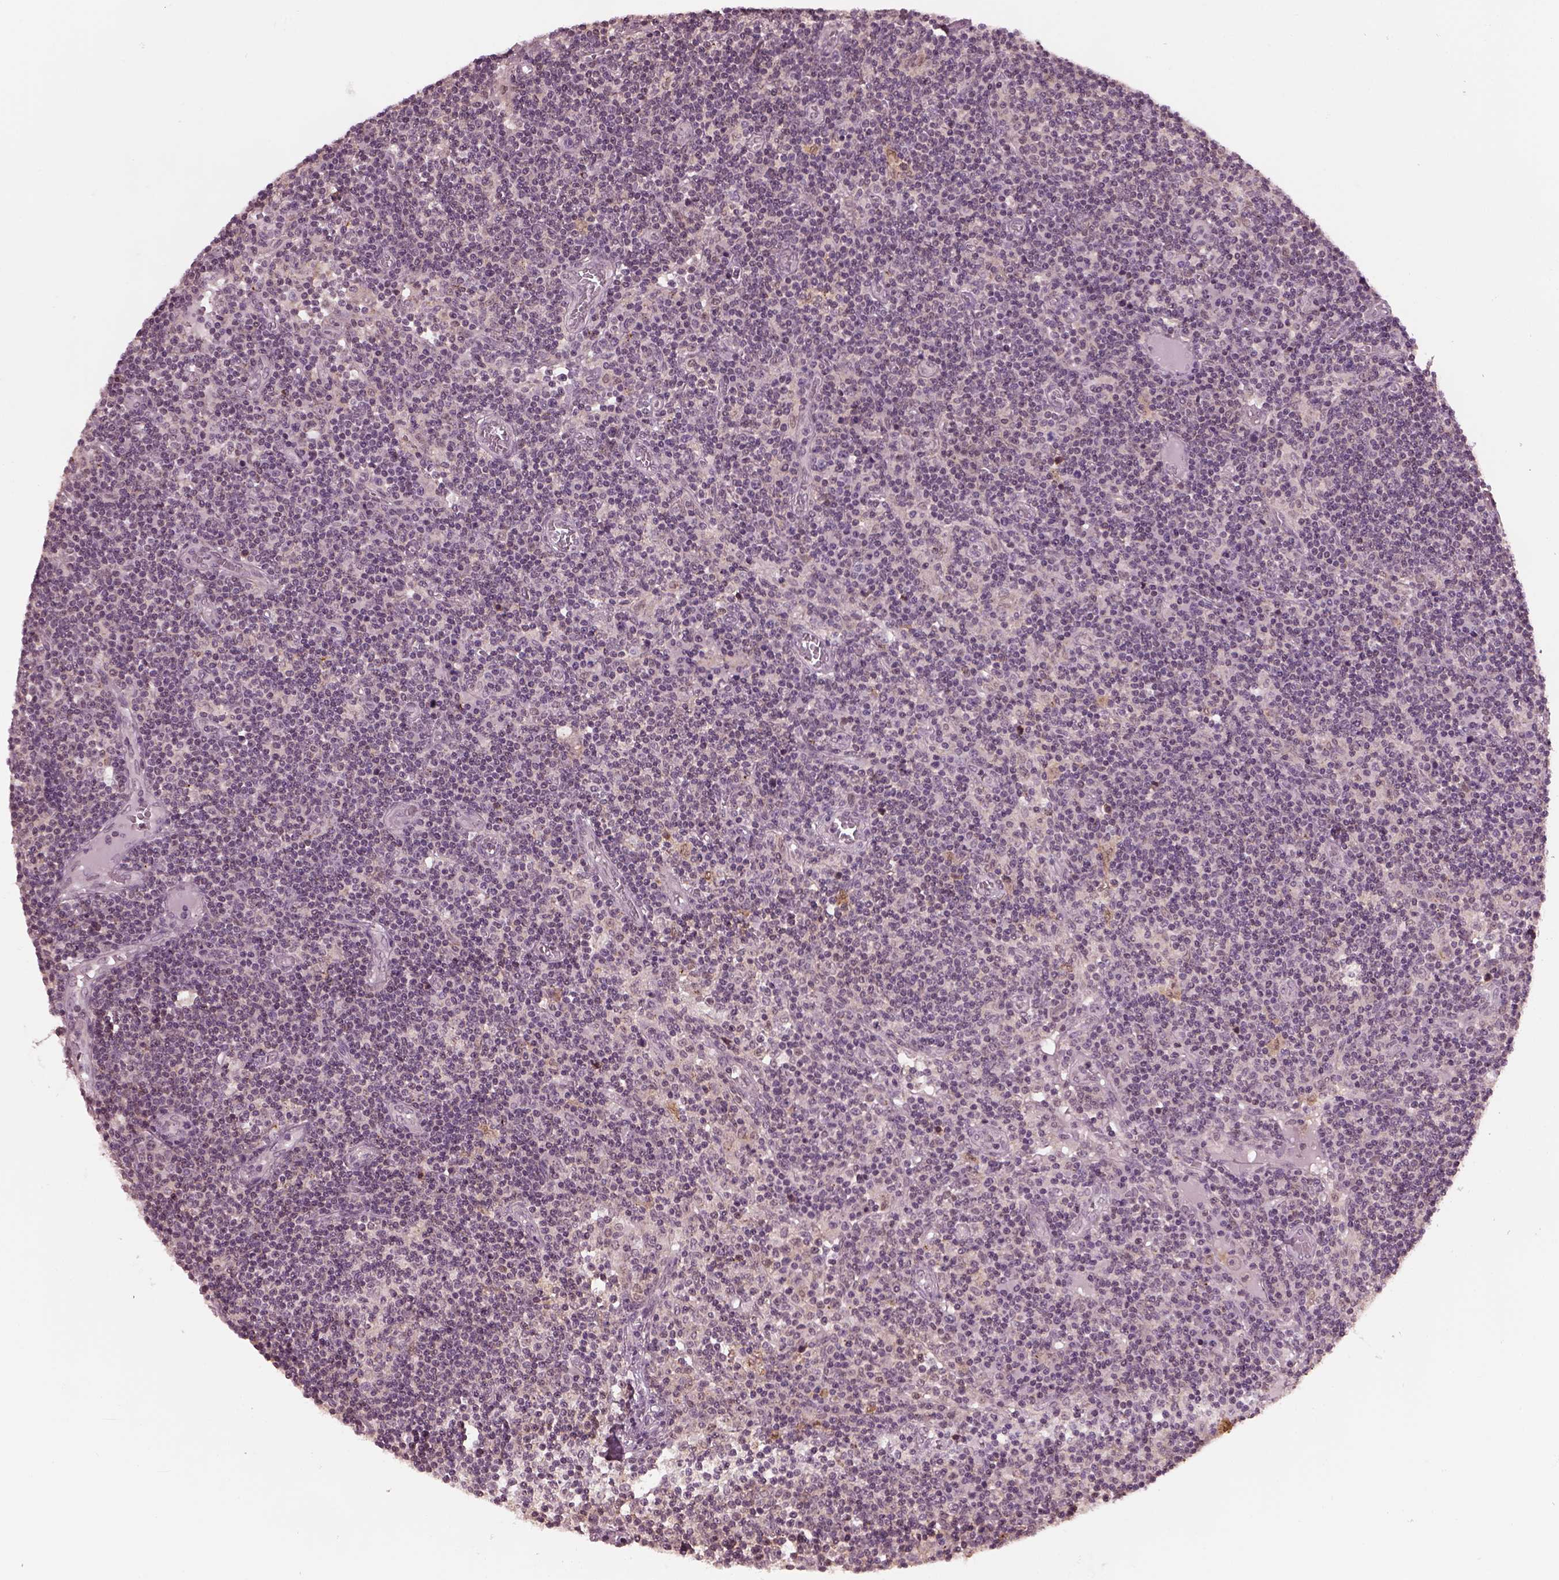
{"staining": {"intensity": "negative", "quantity": "none", "location": "none"}, "tissue": "lymph node", "cell_type": "Germinal center cells", "image_type": "normal", "snomed": [{"axis": "morphology", "description": "Normal tissue, NOS"}, {"axis": "topography", "description": "Lymph node"}], "caption": "DAB (3,3'-diaminobenzidine) immunohistochemical staining of benign lymph node reveals no significant positivity in germinal center cells. (Brightfield microscopy of DAB (3,3'-diaminobenzidine) immunohistochemistry (IHC) at high magnification).", "gene": "SRI", "patient": {"sex": "female", "age": 72}}